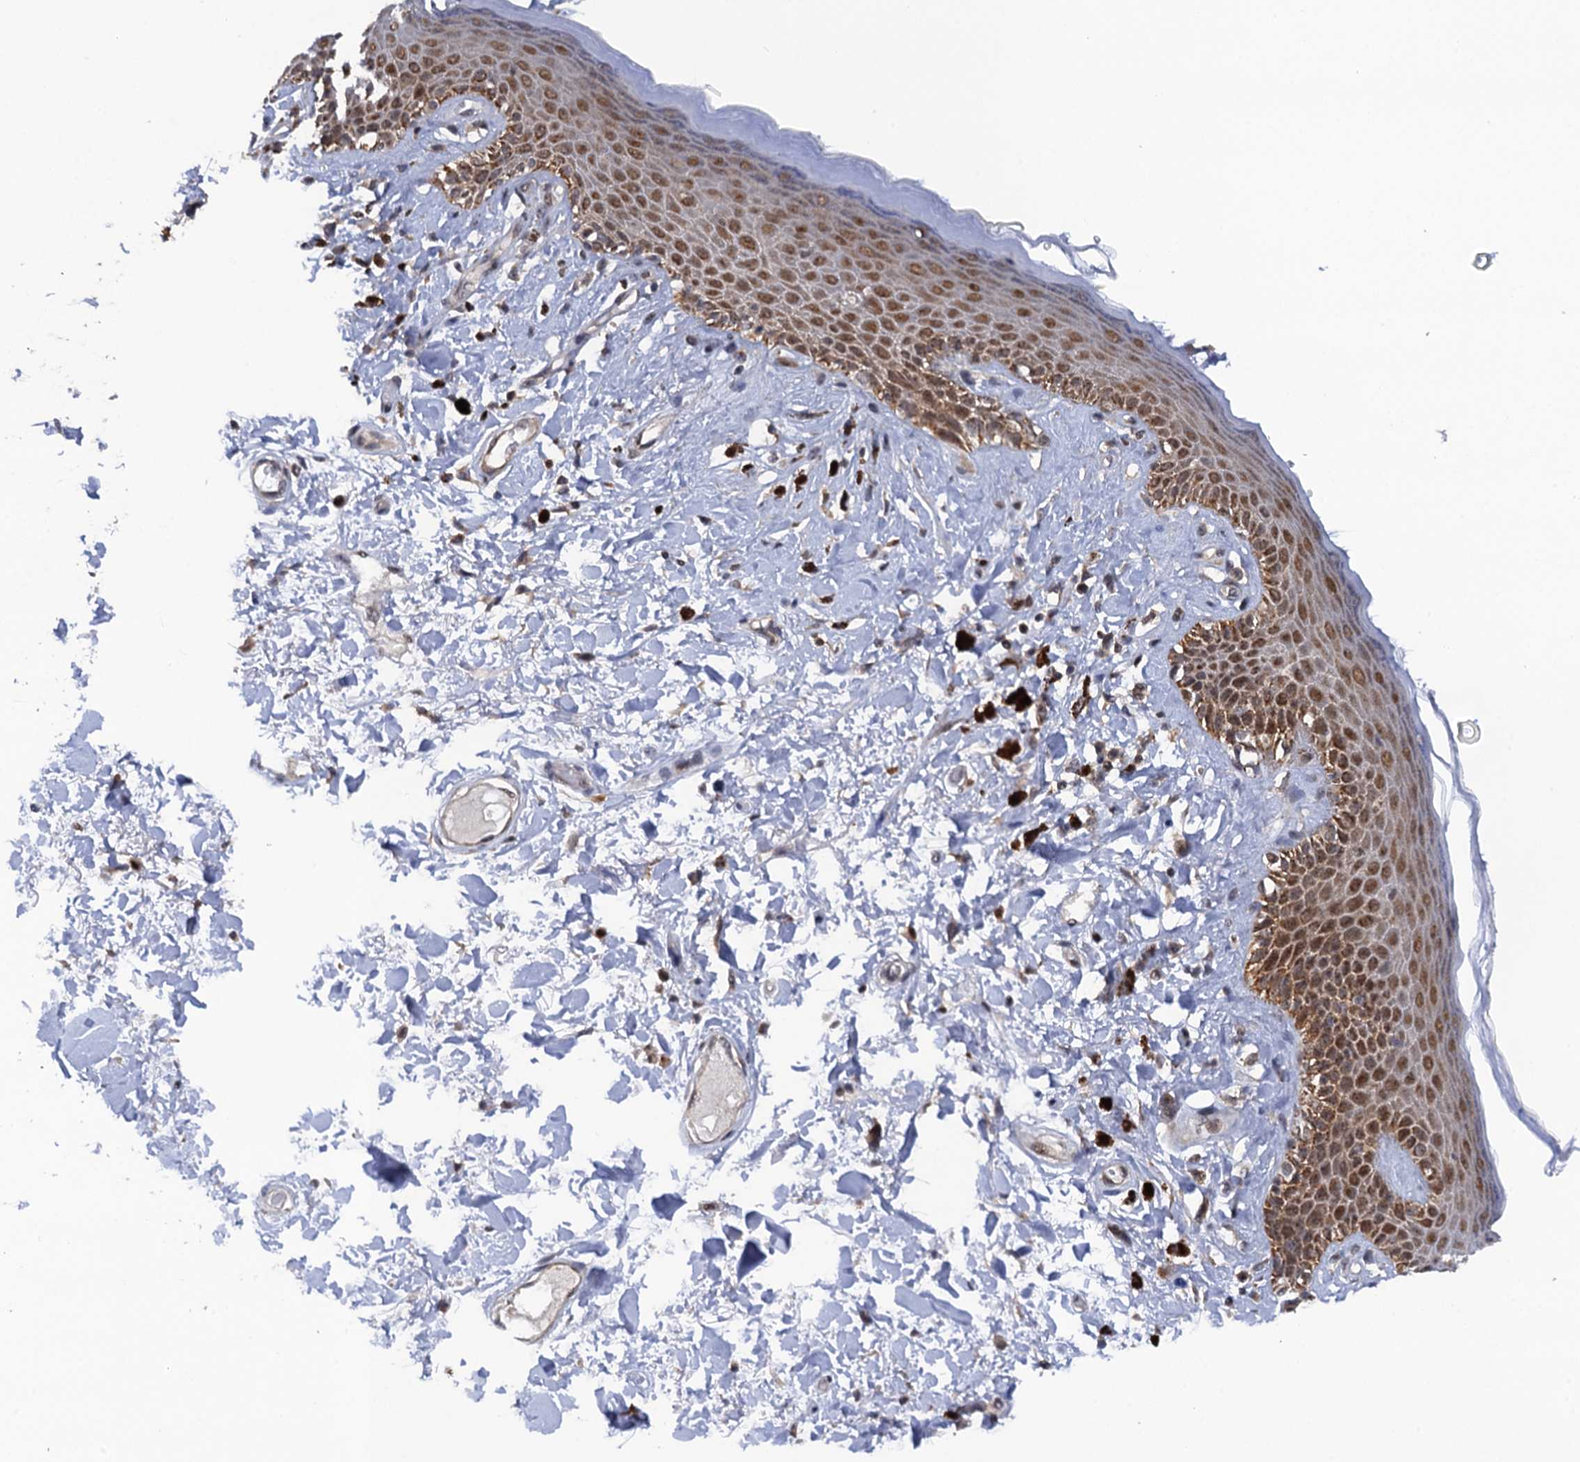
{"staining": {"intensity": "moderate", "quantity": ">75%", "location": "cytoplasmic/membranous,nuclear"}, "tissue": "skin", "cell_type": "Epidermal cells", "image_type": "normal", "snomed": [{"axis": "morphology", "description": "Normal tissue, NOS"}, {"axis": "topography", "description": "Anal"}], "caption": "About >75% of epidermal cells in normal human skin demonstrate moderate cytoplasmic/membranous,nuclear protein positivity as visualized by brown immunohistochemical staining.", "gene": "ZAR1L", "patient": {"sex": "female", "age": 78}}